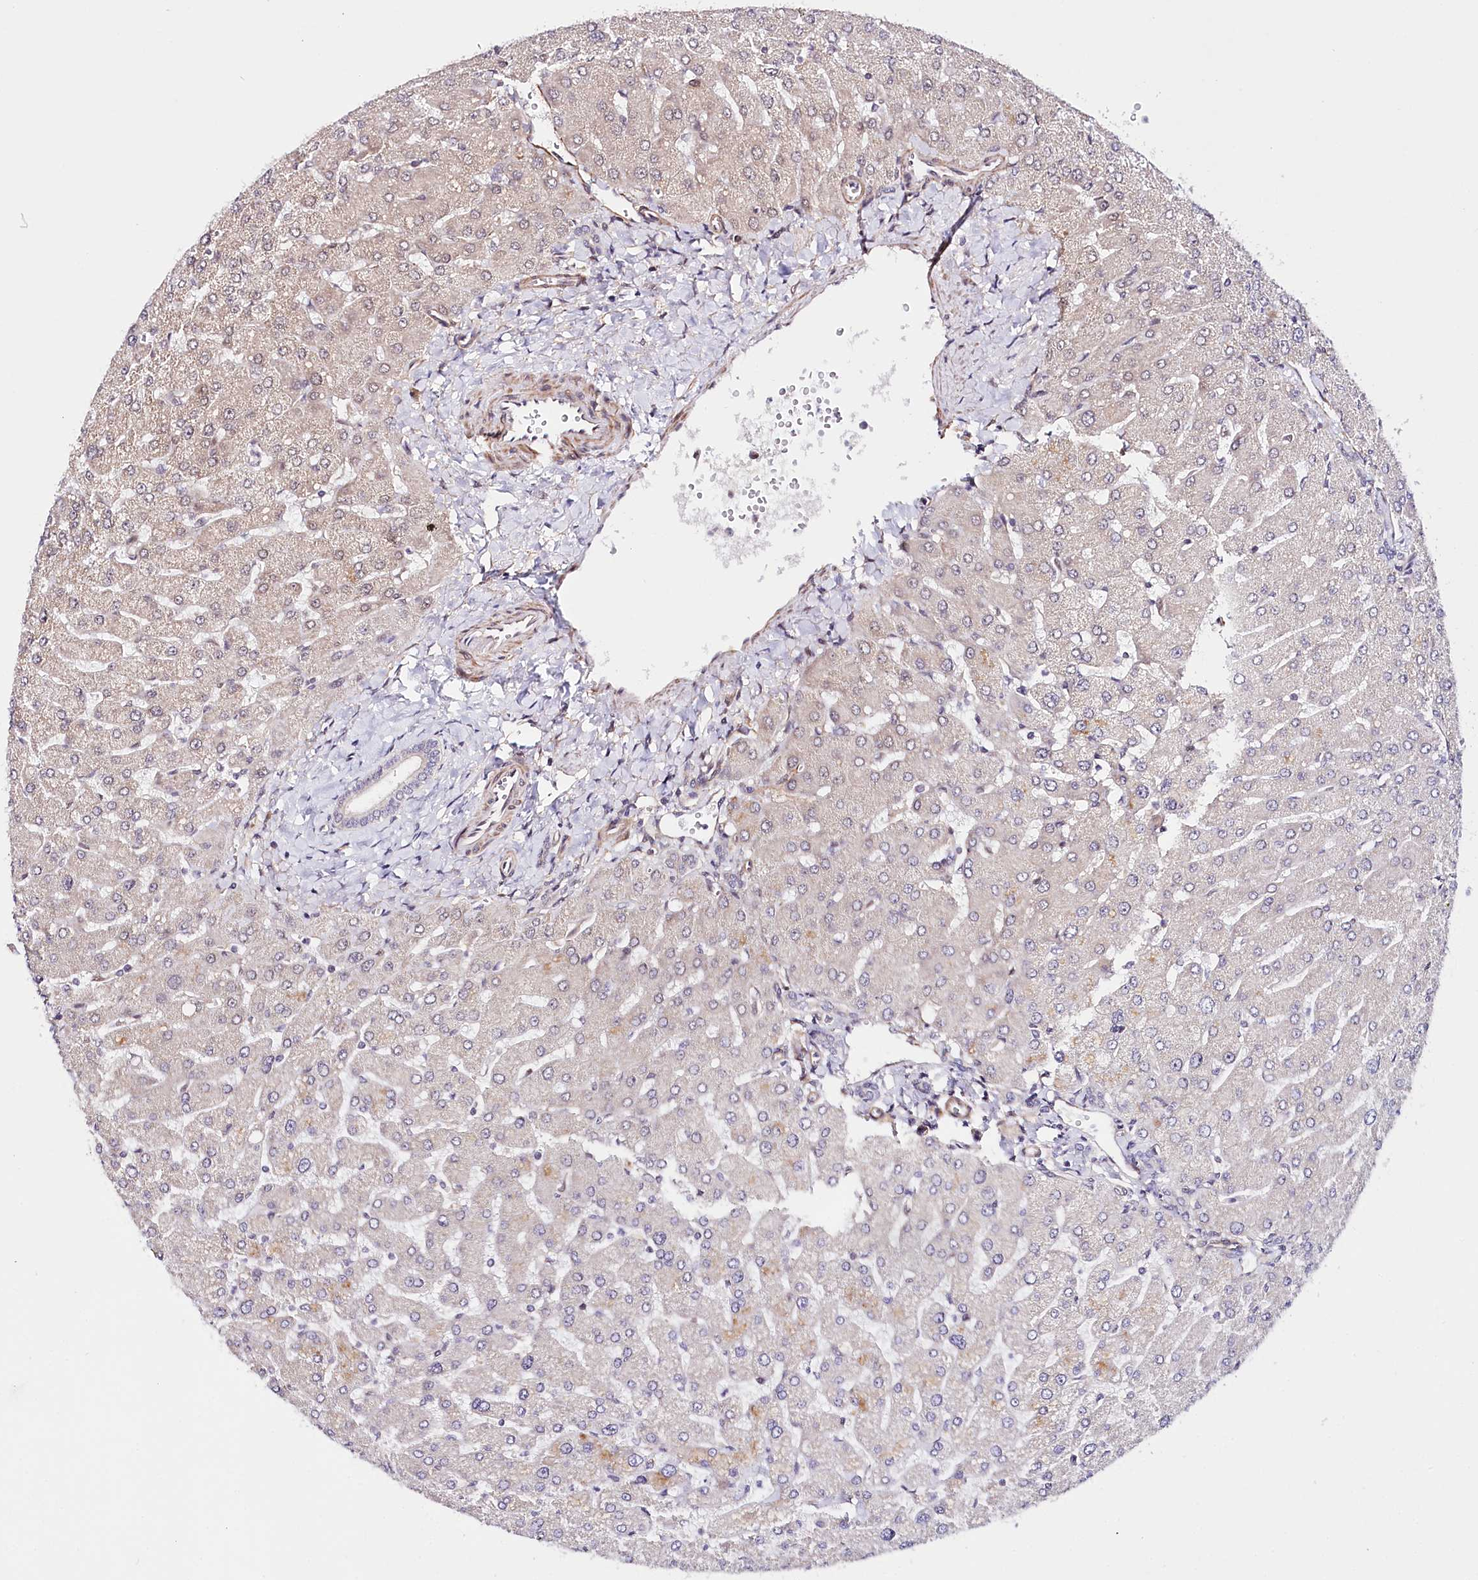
{"staining": {"intensity": "negative", "quantity": "none", "location": "none"}, "tissue": "liver", "cell_type": "Cholangiocytes", "image_type": "normal", "snomed": [{"axis": "morphology", "description": "Normal tissue, NOS"}, {"axis": "topography", "description": "Liver"}], "caption": "The immunohistochemistry histopathology image has no significant positivity in cholangiocytes of liver. (DAB (3,3'-diaminobenzidine) immunohistochemistry (IHC) visualized using brightfield microscopy, high magnification).", "gene": "PPP2R5B", "patient": {"sex": "male", "age": 55}}